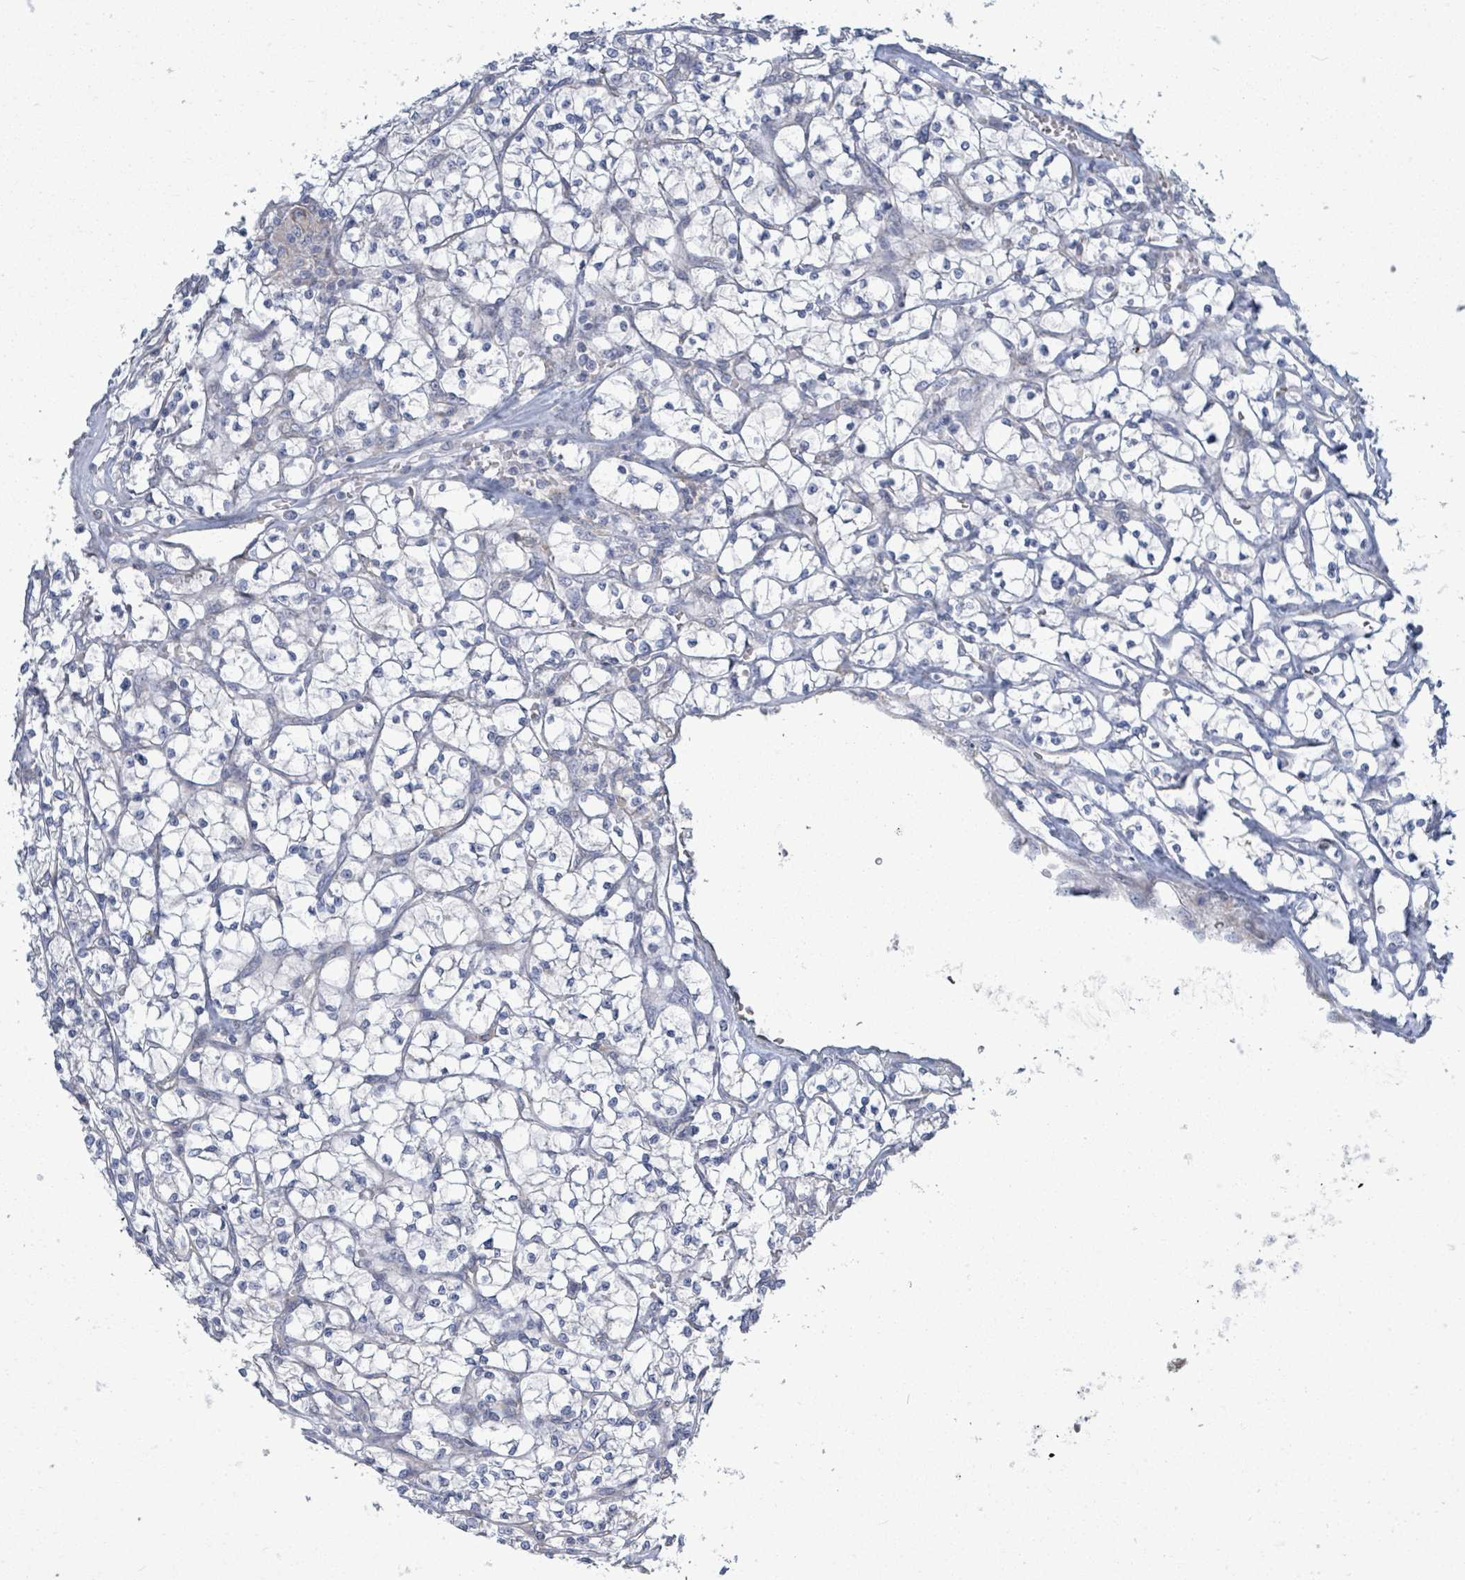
{"staining": {"intensity": "negative", "quantity": "none", "location": "none"}, "tissue": "renal cancer", "cell_type": "Tumor cells", "image_type": "cancer", "snomed": [{"axis": "morphology", "description": "Adenocarcinoma, NOS"}, {"axis": "topography", "description": "Kidney"}], "caption": "The immunohistochemistry (IHC) photomicrograph has no significant positivity in tumor cells of renal cancer tissue.", "gene": "SIRPB1", "patient": {"sex": "female", "age": 64}}